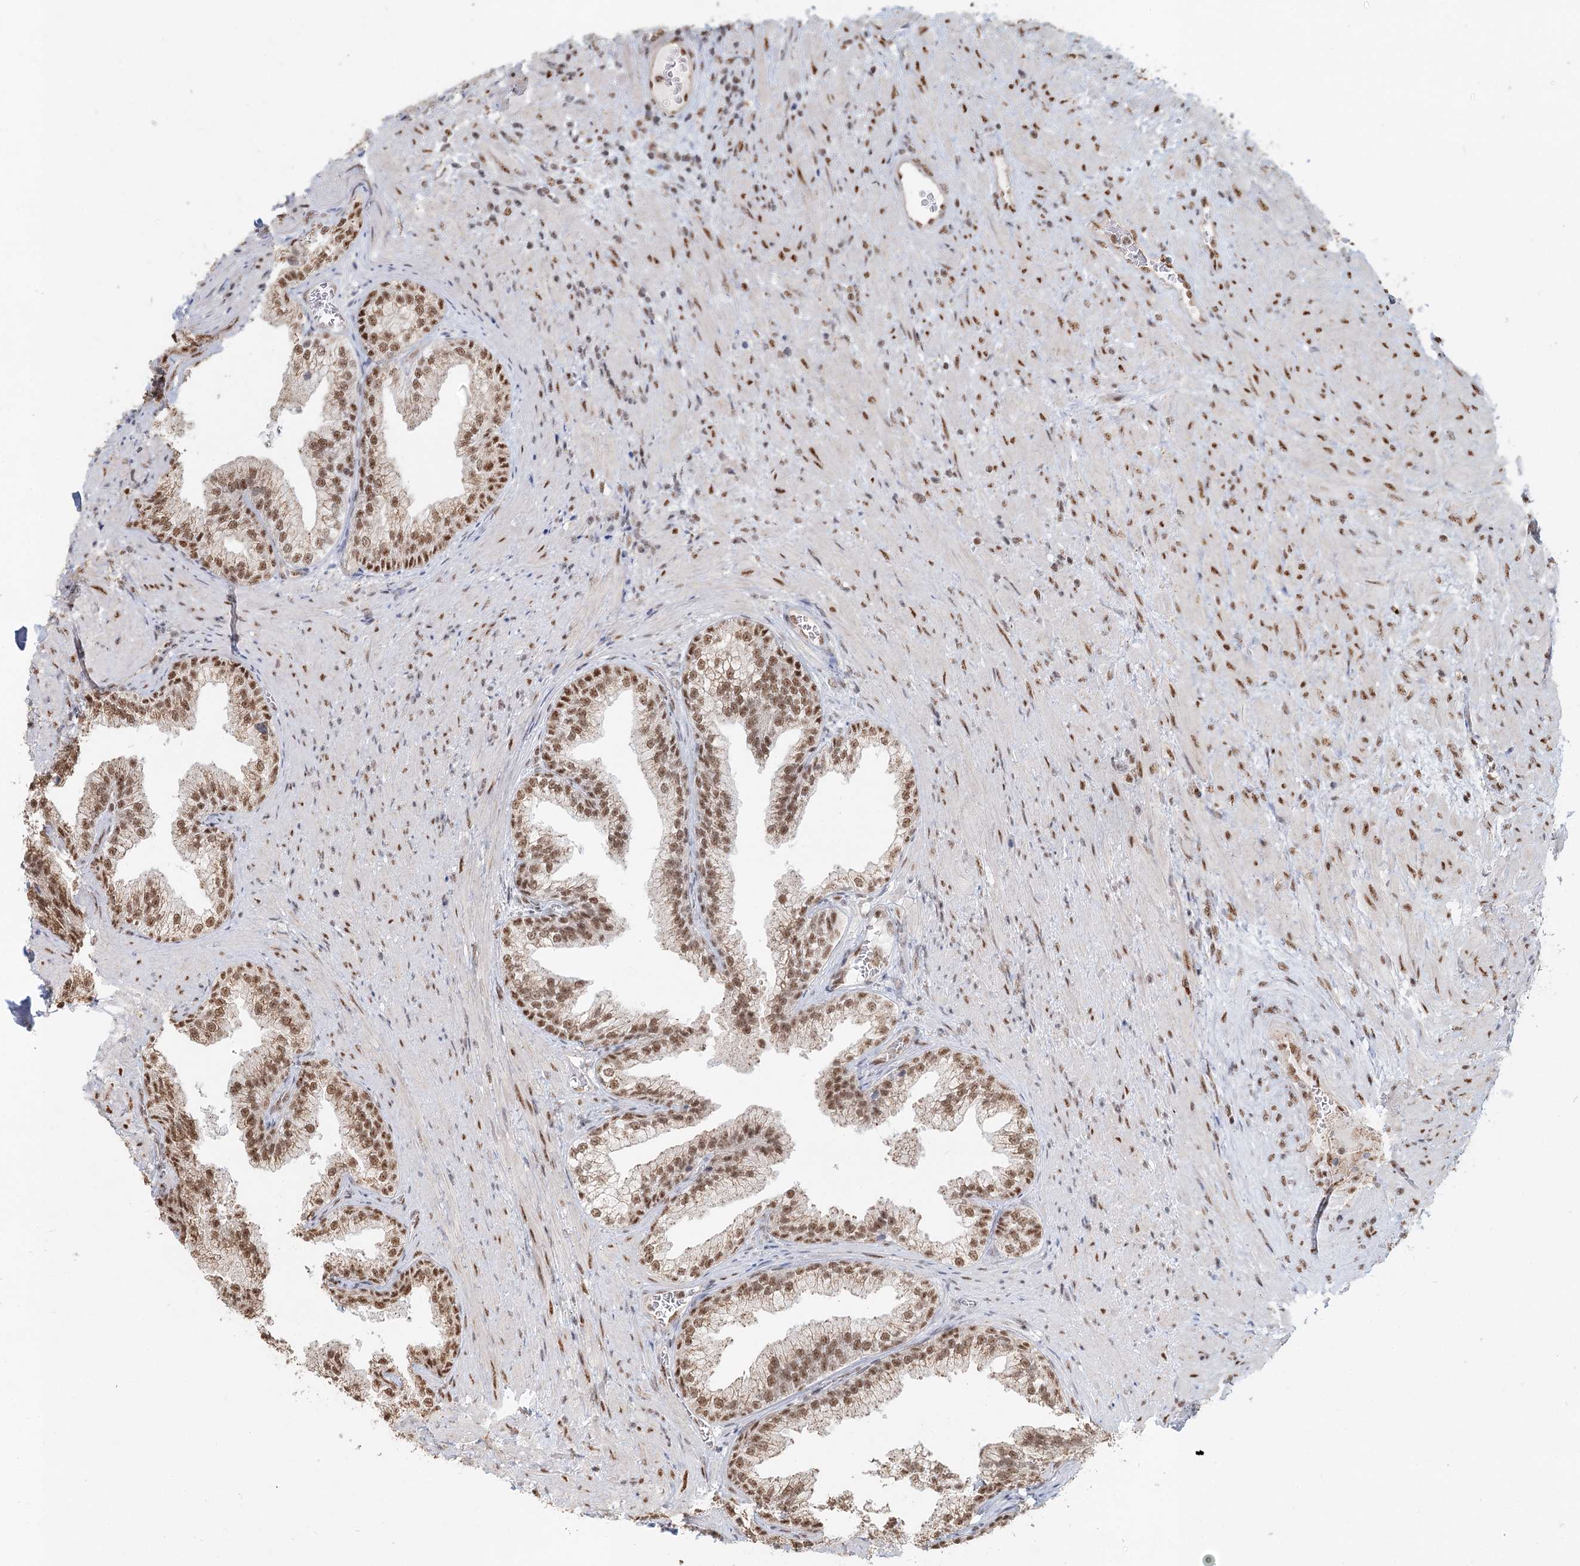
{"staining": {"intensity": "moderate", "quantity": ">75%", "location": "nuclear"}, "tissue": "prostate", "cell_type": "Glandular cells", "image_type": "normal", "snomed": [{"axis": "morphology", "description": "Normal tissue, NOS"}, {"axis": "topography", "description": "Prostate"}], "caption": "Prostate was stained to show a protein in brown. There is medium levels of moderate nuclear positivity in about >75% of glandular cells. (IHC, brightfield microscopy, high magnification).", "gene": "GPALPP1", "patient": {"sex": "male", "age": 76}}